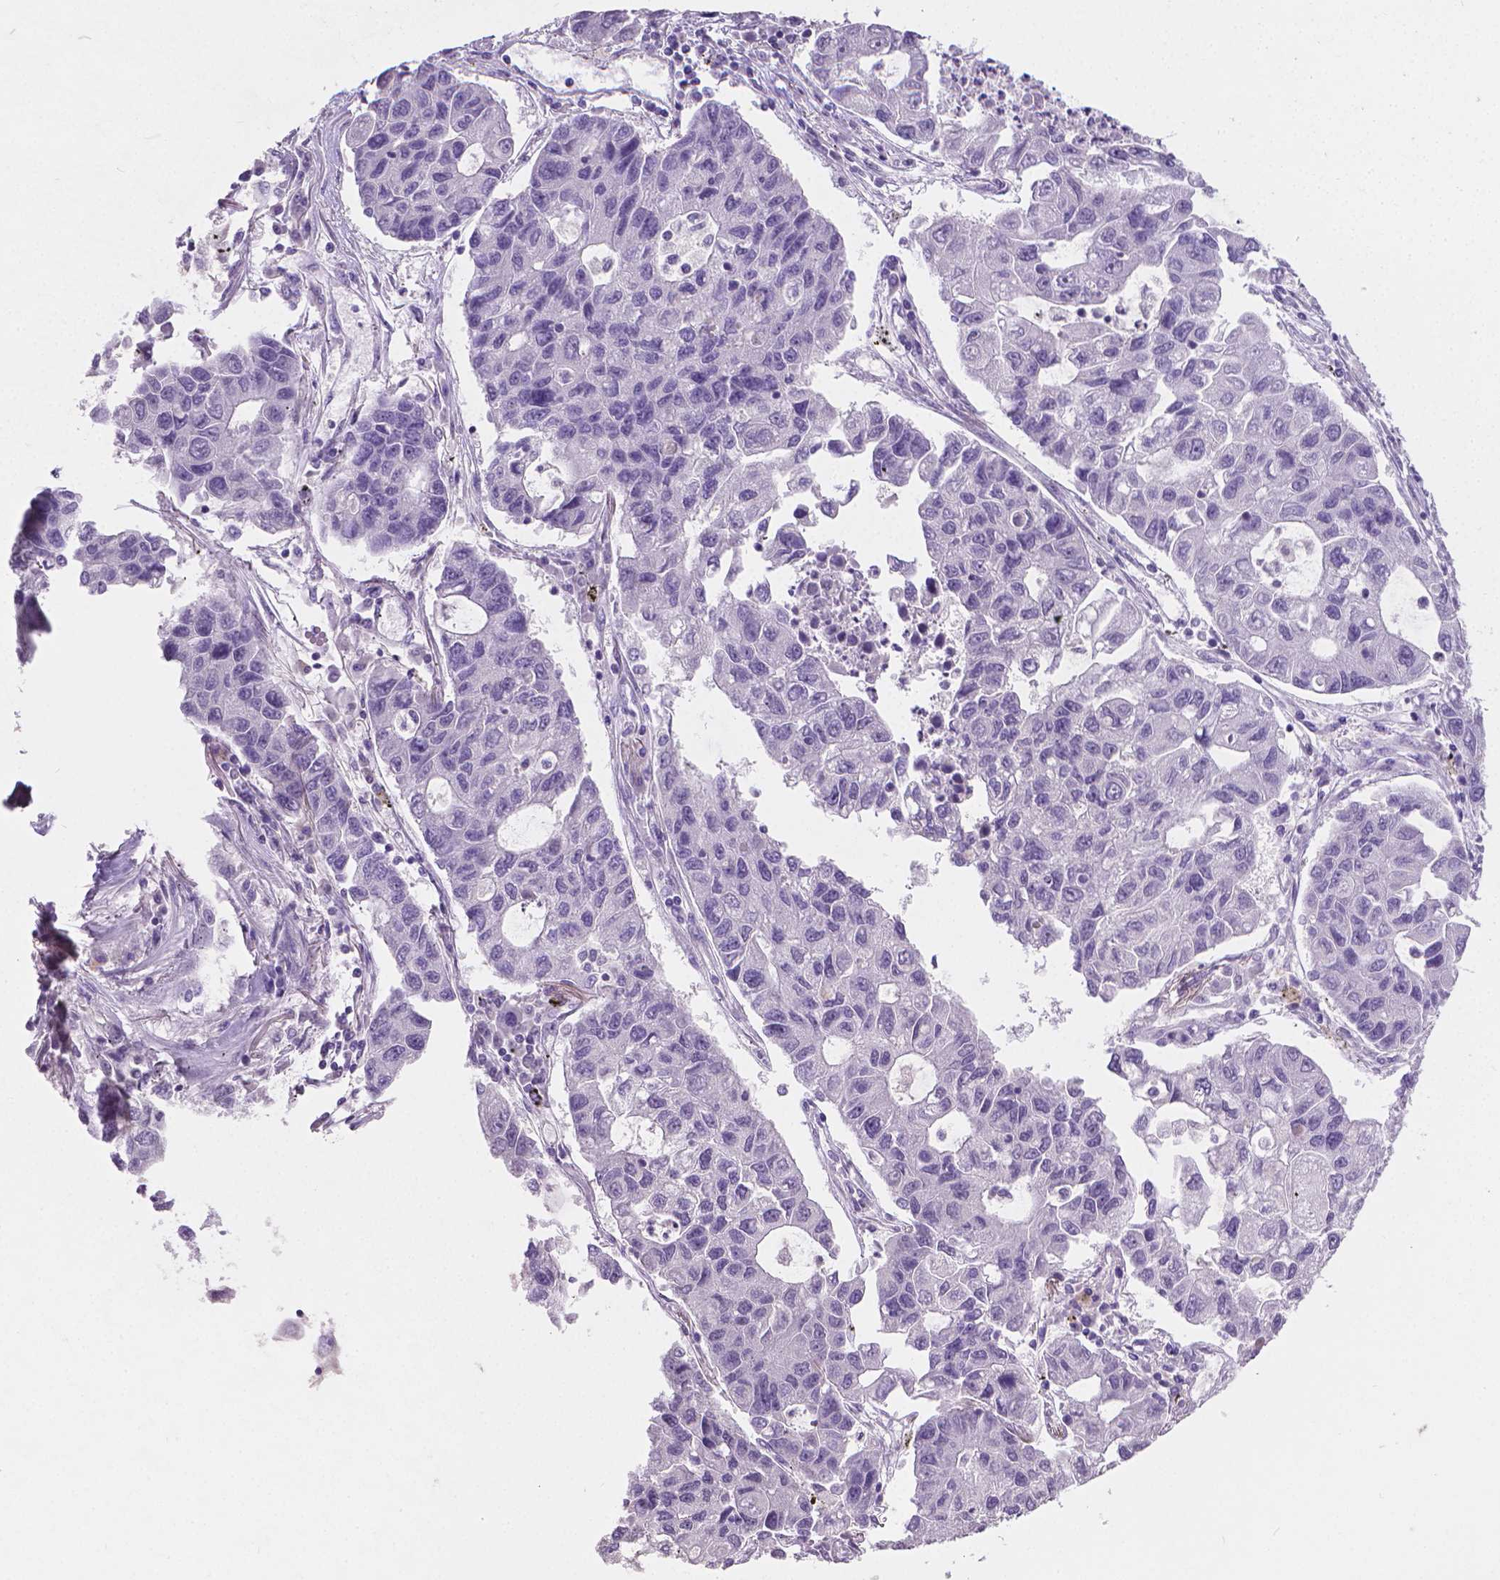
{"staining": {"intensity": "negative", "quantity": "none", "location": "none"}, "tissue": "lung cancer", "cell_type": "Tumor cells", "image_type": "cancer", "snomed": [{"axis": "morphology", "description": "Adenocarcinoma, NOS"}, {"axis": "topography", "description": "Bronchus"}, {"axis": "topography", "description": "Lung"}], "caption": "Lung cancer (adenocarcinoma) stained for a protein using immunohistochemistry (IHC) demonstrates no expression tumor cells.", "gene": "TNNI2", "patient": {"sex": "female", "age": 51}}